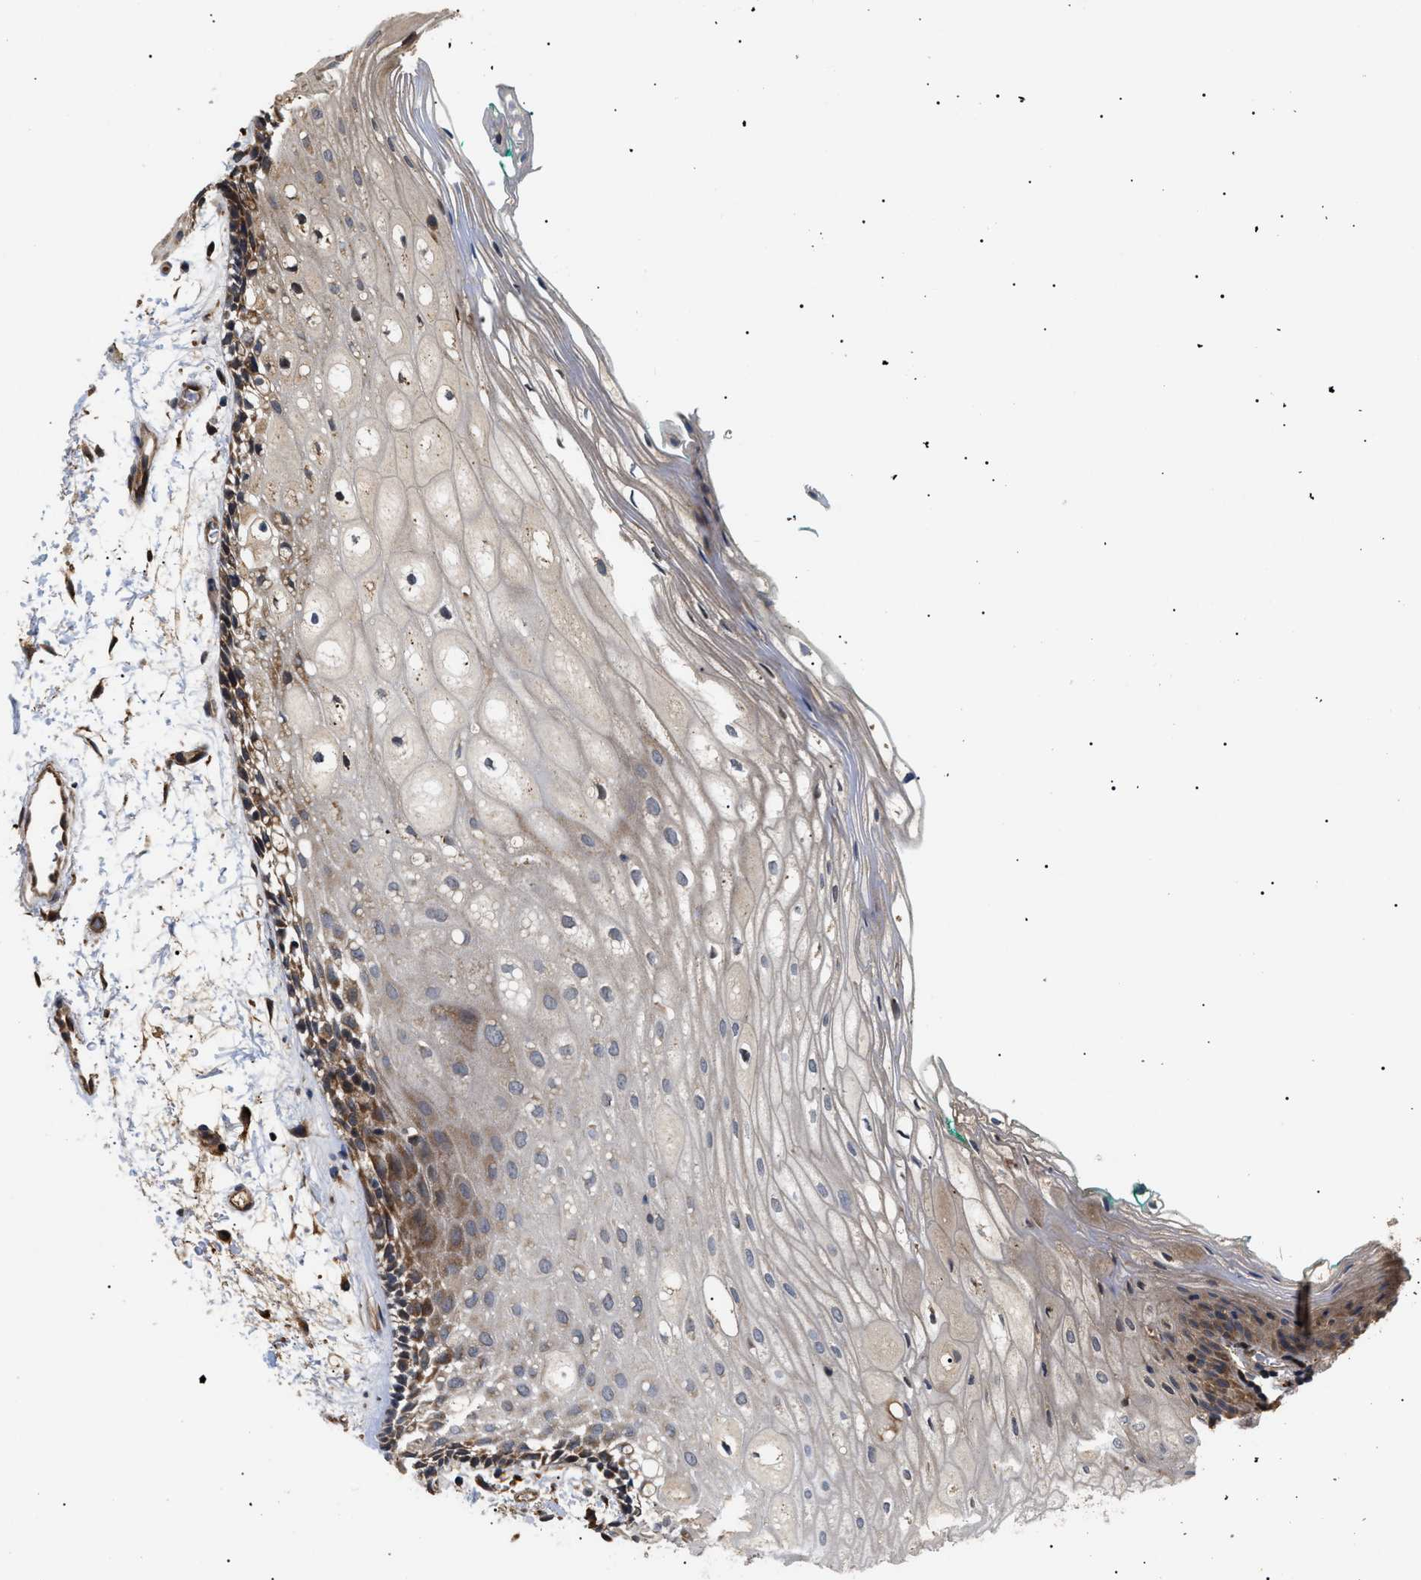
{"staining": {"intensity": "moderate", "quantity": ">75%", "location": "cytoplasmic/membranous"}, "tissue": "oral mucosa", "cell_type": "Squamous epithelial cells", "image_type": "normal", "snomed": [{"axis": "morphology", "description": "Normal tissue, NOS"}, {"axis": "topography", "description": "Skeletal muscle"}, {"axis": "topography", "description": "Oral tissue"}, {"axis": "topography", "description": "Peripheral nerve tissue"}], "caption": "Oral mucosa was stained to show a protein in brown. There is medium levels of moderate cytoplasmic/membranous positivity in approximately >75% of squamous epithelial cells. (DAB (3,3'-diaminobenzidine) IHC, brown staining for protein, blue staining for nuclei).", "gene": "ASTL", "patient": {"sex": "female", "age": 84}}